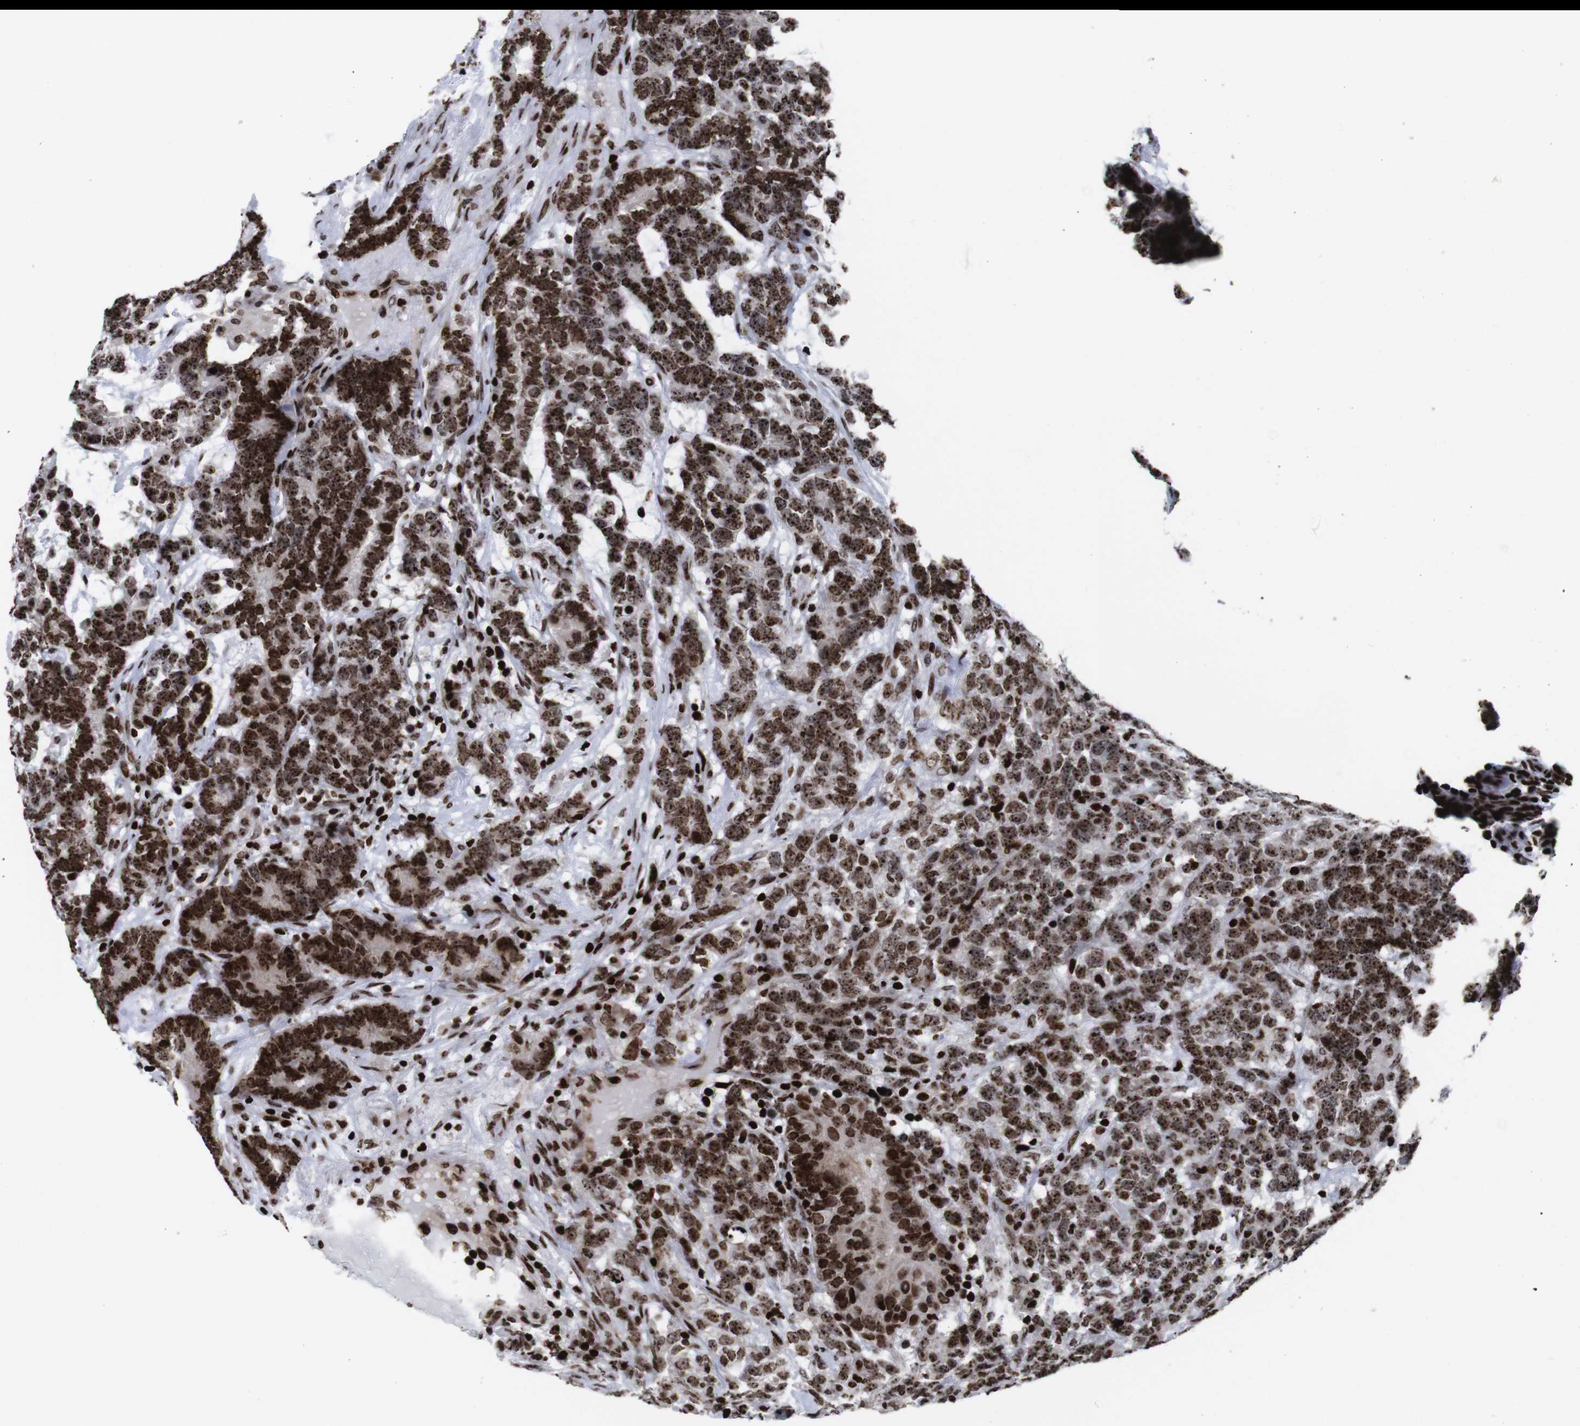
{"staining": {"intensity": "strong", "quantity": ">75%", "location": "nuclear"}, "tissue": "testis cancer", "cell_type": "Tumor cells", "image_type": "cancer", "snomed": [{"axis": "morphology", "description": "Carcinoma, Embryonal, NOS"}, {"axis": "topography", "description": "Testis"}], "caption": "Testis cancer tissue demonstrates strong nuclear positivity in about >75% of tumor cells, visualized by immunohistochemistry.", "gene": "H1-4", "patient": {"sex": "male", "age": 26}}